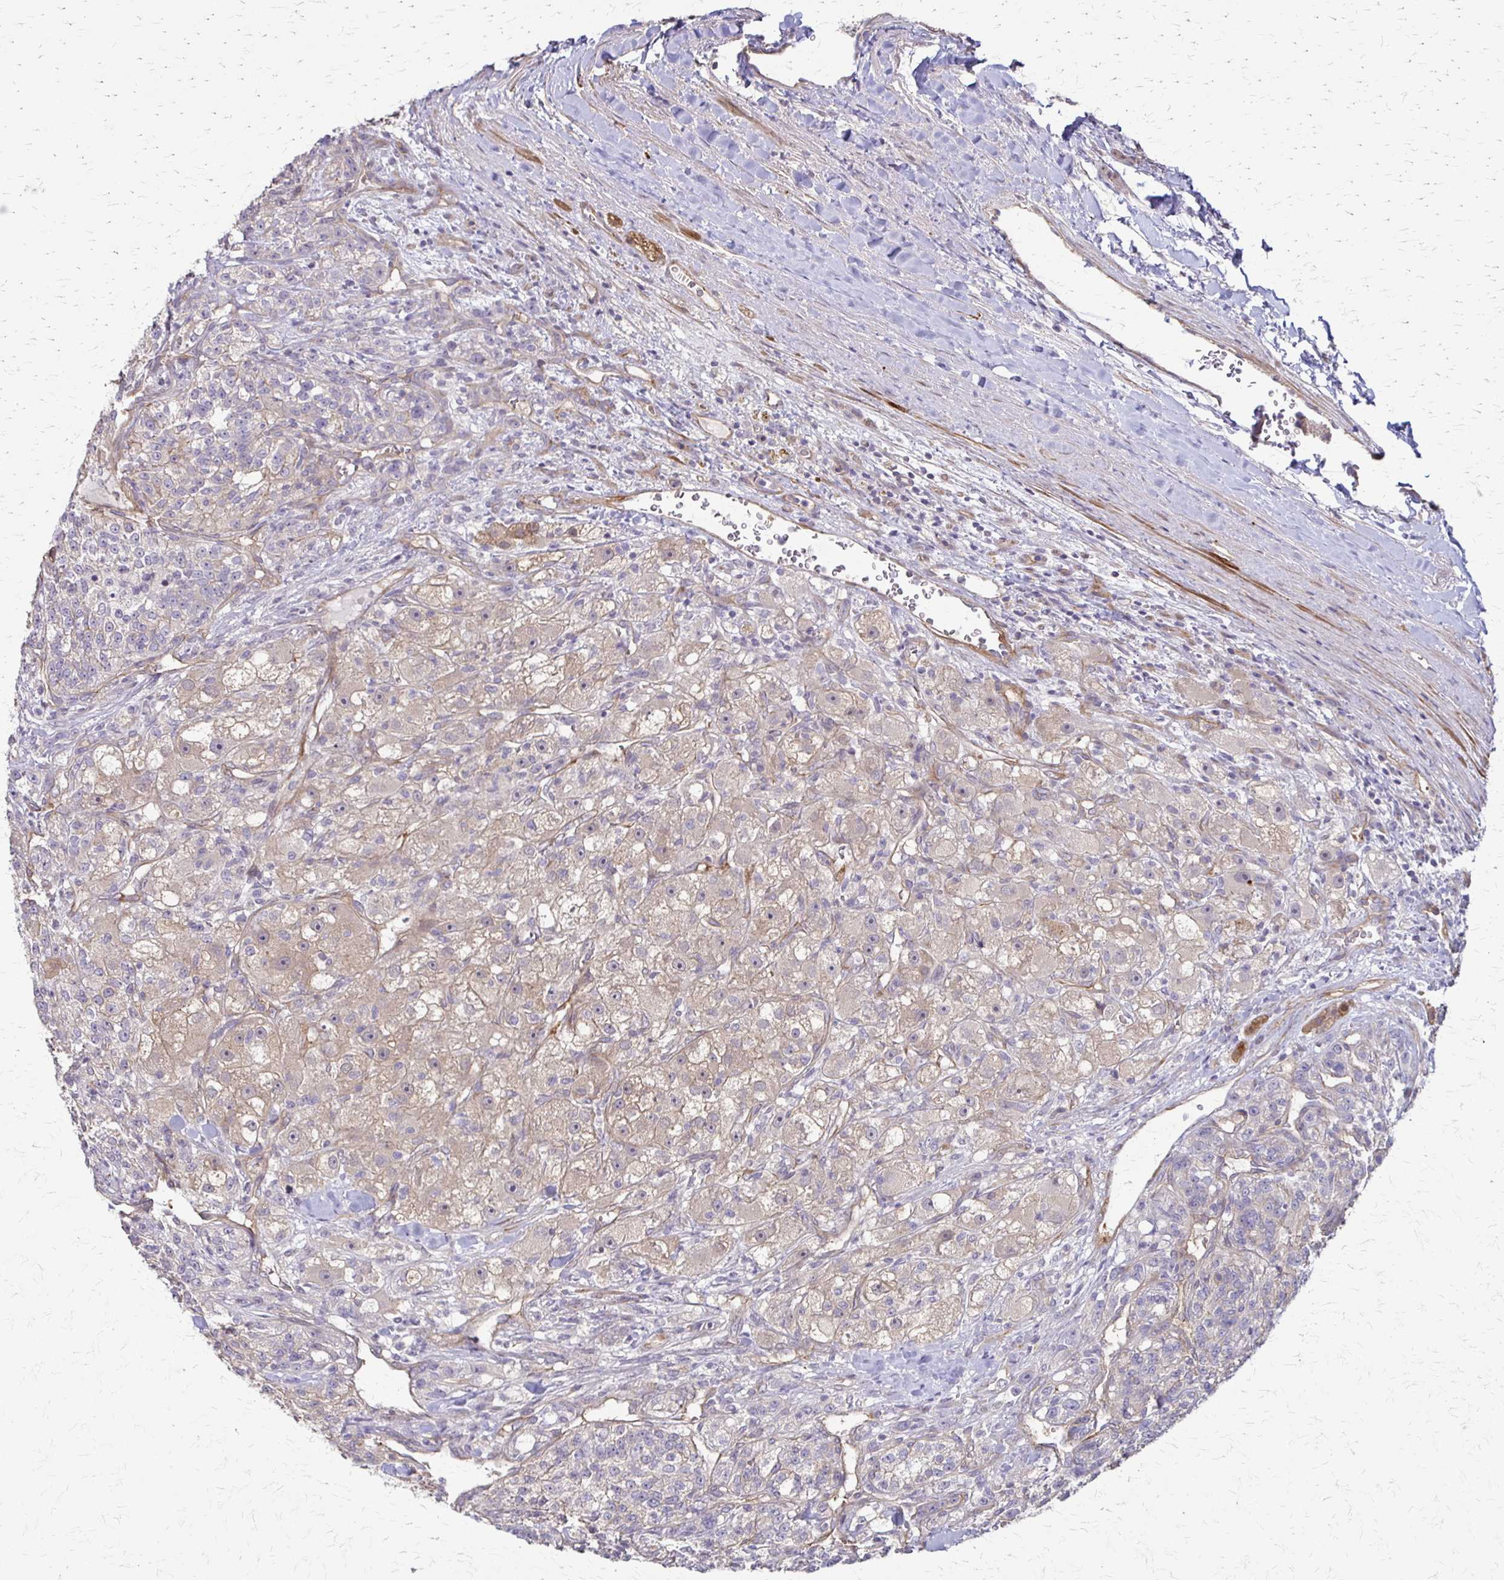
{"staining": {"intensity": "weak", "quantity": "25%-75%", "location": "cytoplasmic/membranous"}, "tissue": "renal cancer", "cell_type": "Tumor cells", "image_type": "cancer", "snomed": [{"axis": "morphology", "description": "Adenocarcinoma, NOS"}, {"axis": "topography", "description": "Kidney"}], "caption": "Immunohistochemical staining of human adenocarcinoma (renal) shows weak cytoplasmic/membranous protein staining in approximately 25%-75% of tumor cells.", "gene": "CFL2", "patient": {"sex": "female", "age": 63}}